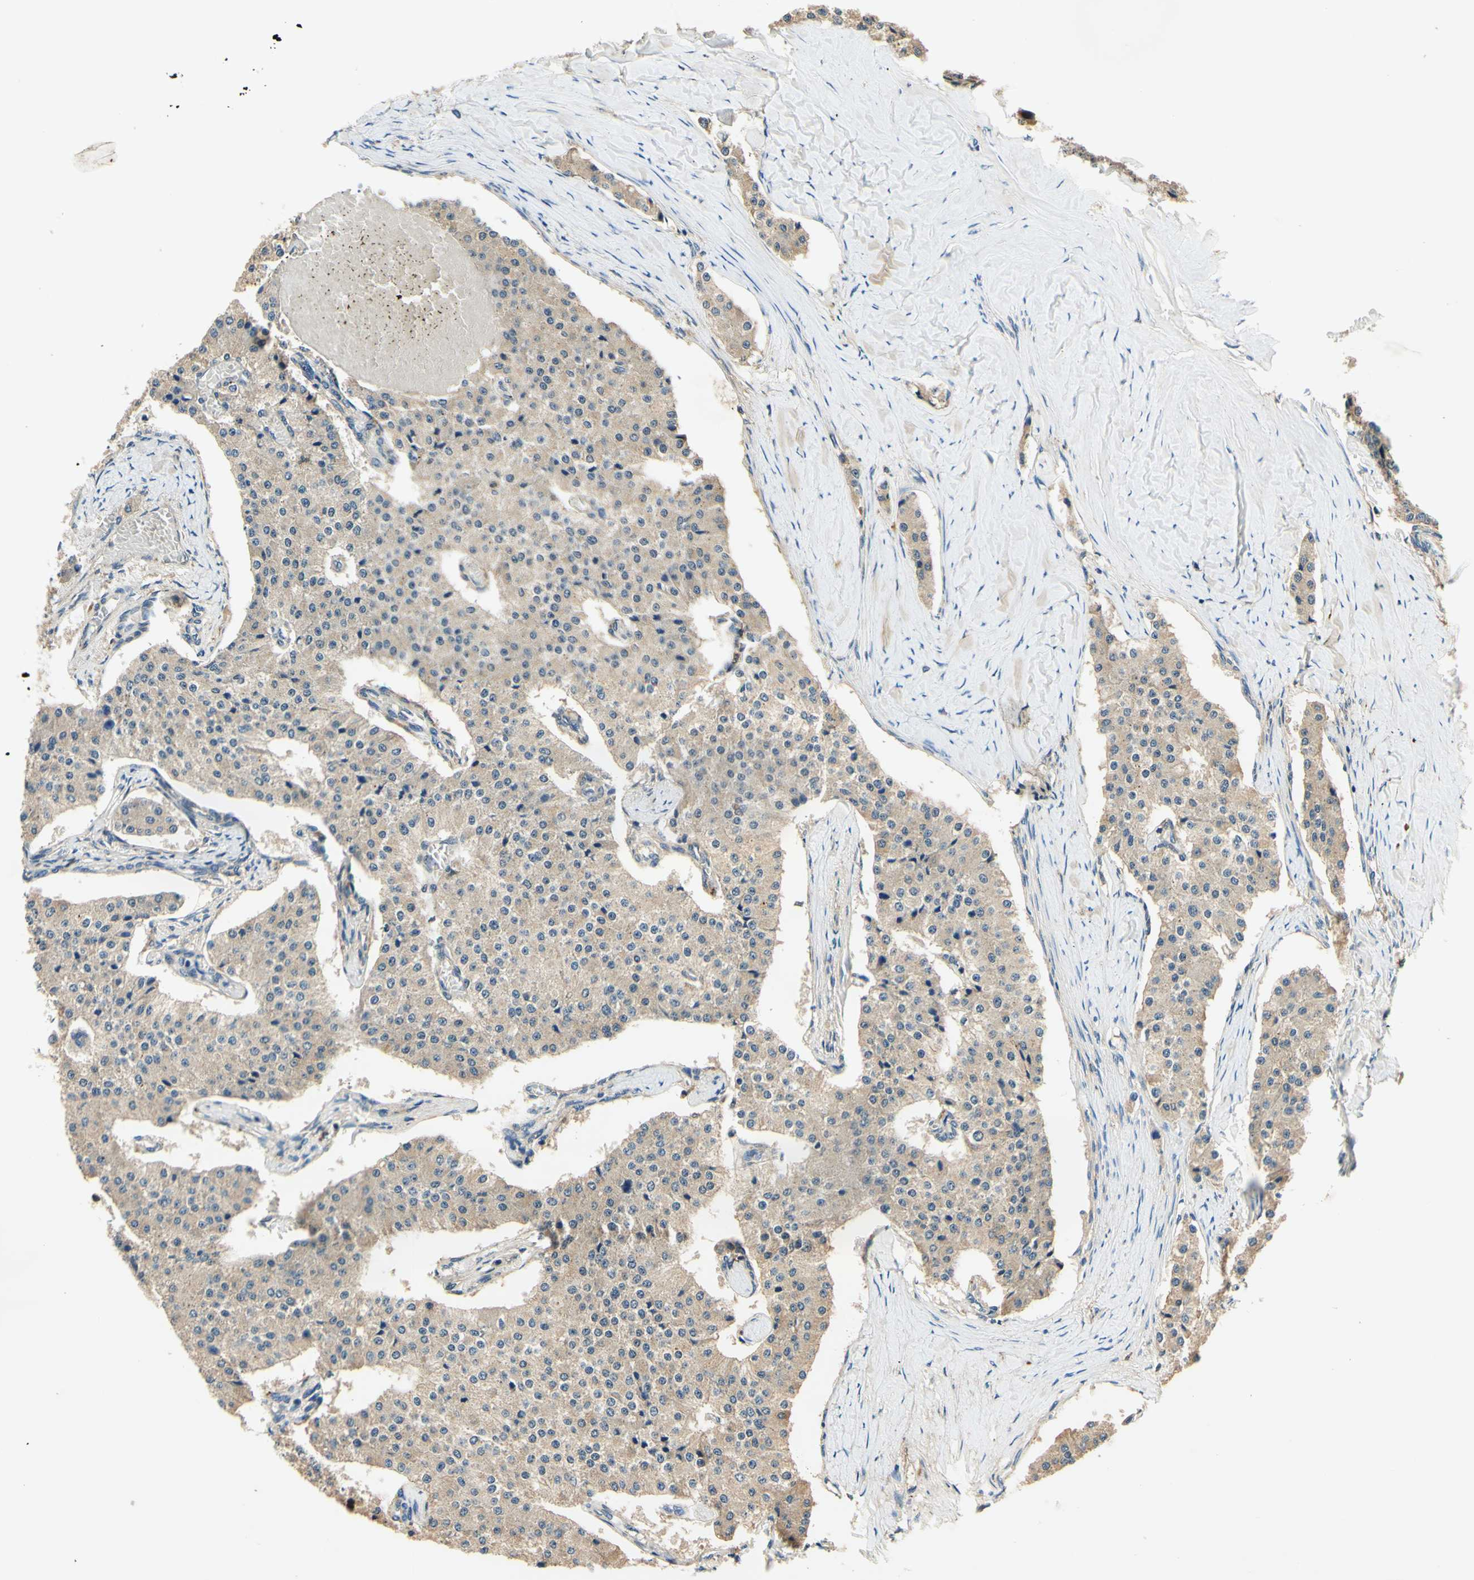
{"staining": {"intensity": "weak", "quantity": ">75%", "location": "cytoplasmic/membranous"}, "tissue": "carcinoid", "cell_type": "Tumor cells", "image_type": "cancer", "snomed": [{"axis": "morphology", "description": "Carcinoid, malignant, NOS"}, {"axis": "topography", "description": "Colon"}], "caption": "Carcinoid stained with immunohistochemistry reveals weak cytoplasmic/membranous staining in about >75% of tumor cells. (DAB = brown stain, brightfield microscopy at high magnification).", "gene": "PLA2G4A", "patient": {"sex": "female", "age": 52}}